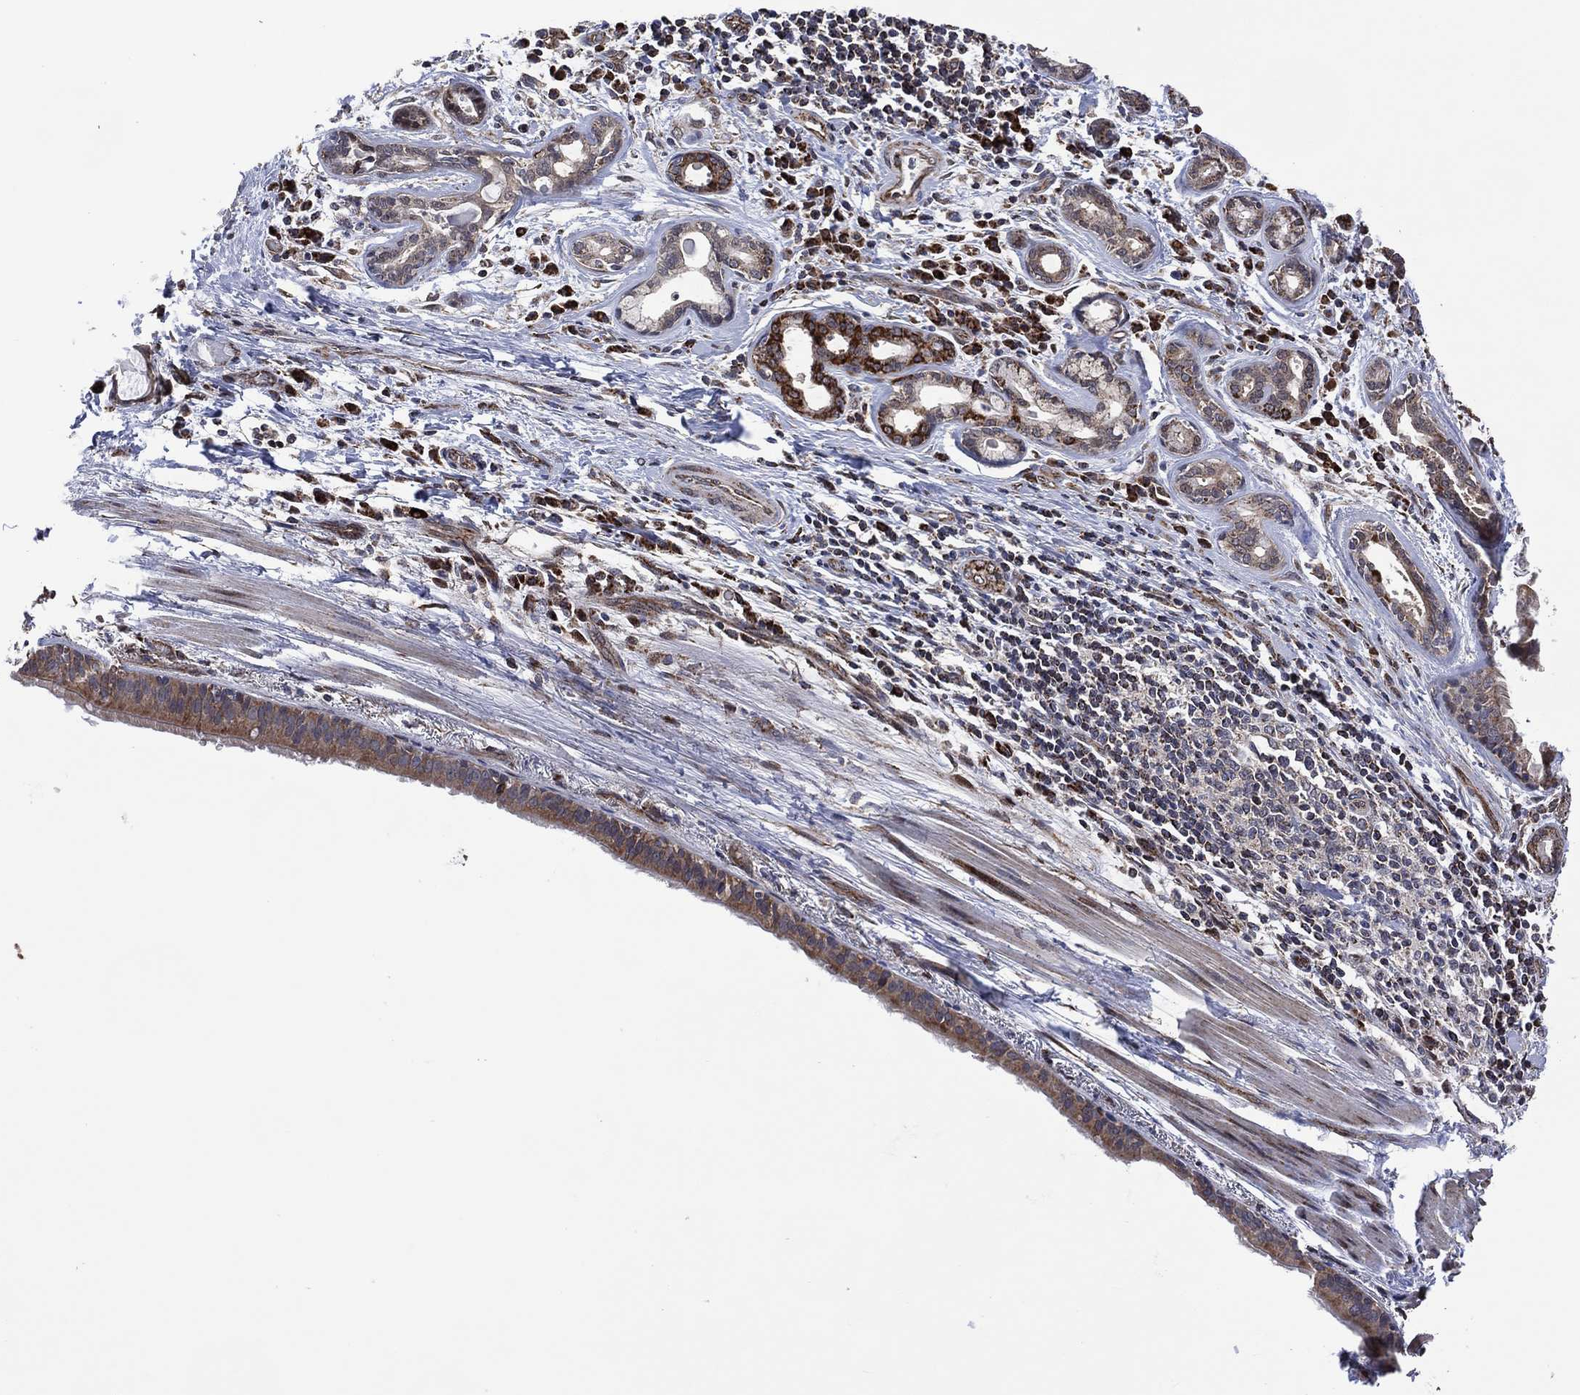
{"staining": {"intensity": "weak", "quantity": "25%-75%", "location": "cytoplasmic/membranous"}, "tissue": "bronchus", "cell_type": "Respiratory epithelial cells", "image_type": "normal", "snomed": [{"axis": "morphology", "description": "Normal tissue, NOS"}, {"axis": "morphology", "description": "Squamous cell carcinoma, NOS"}, {"axis": "topography", "description": "Bronchus"}, {"axis": "topography", "description": "Lung"}], "caption": "Brown immunohistochemical staining in unremarkable human bronchus exhibits weak cytoplasmic/membranous staining in approximately 25%-75% of respiratory epithelial cells. The staining was performed using DAB to visualize the protein expression in brown, while the nuclei were stained in blue with hematoxylin (Magnification: 20x).", "gene": "HTD2", "patient": {"sex": "male", "age": 69}}